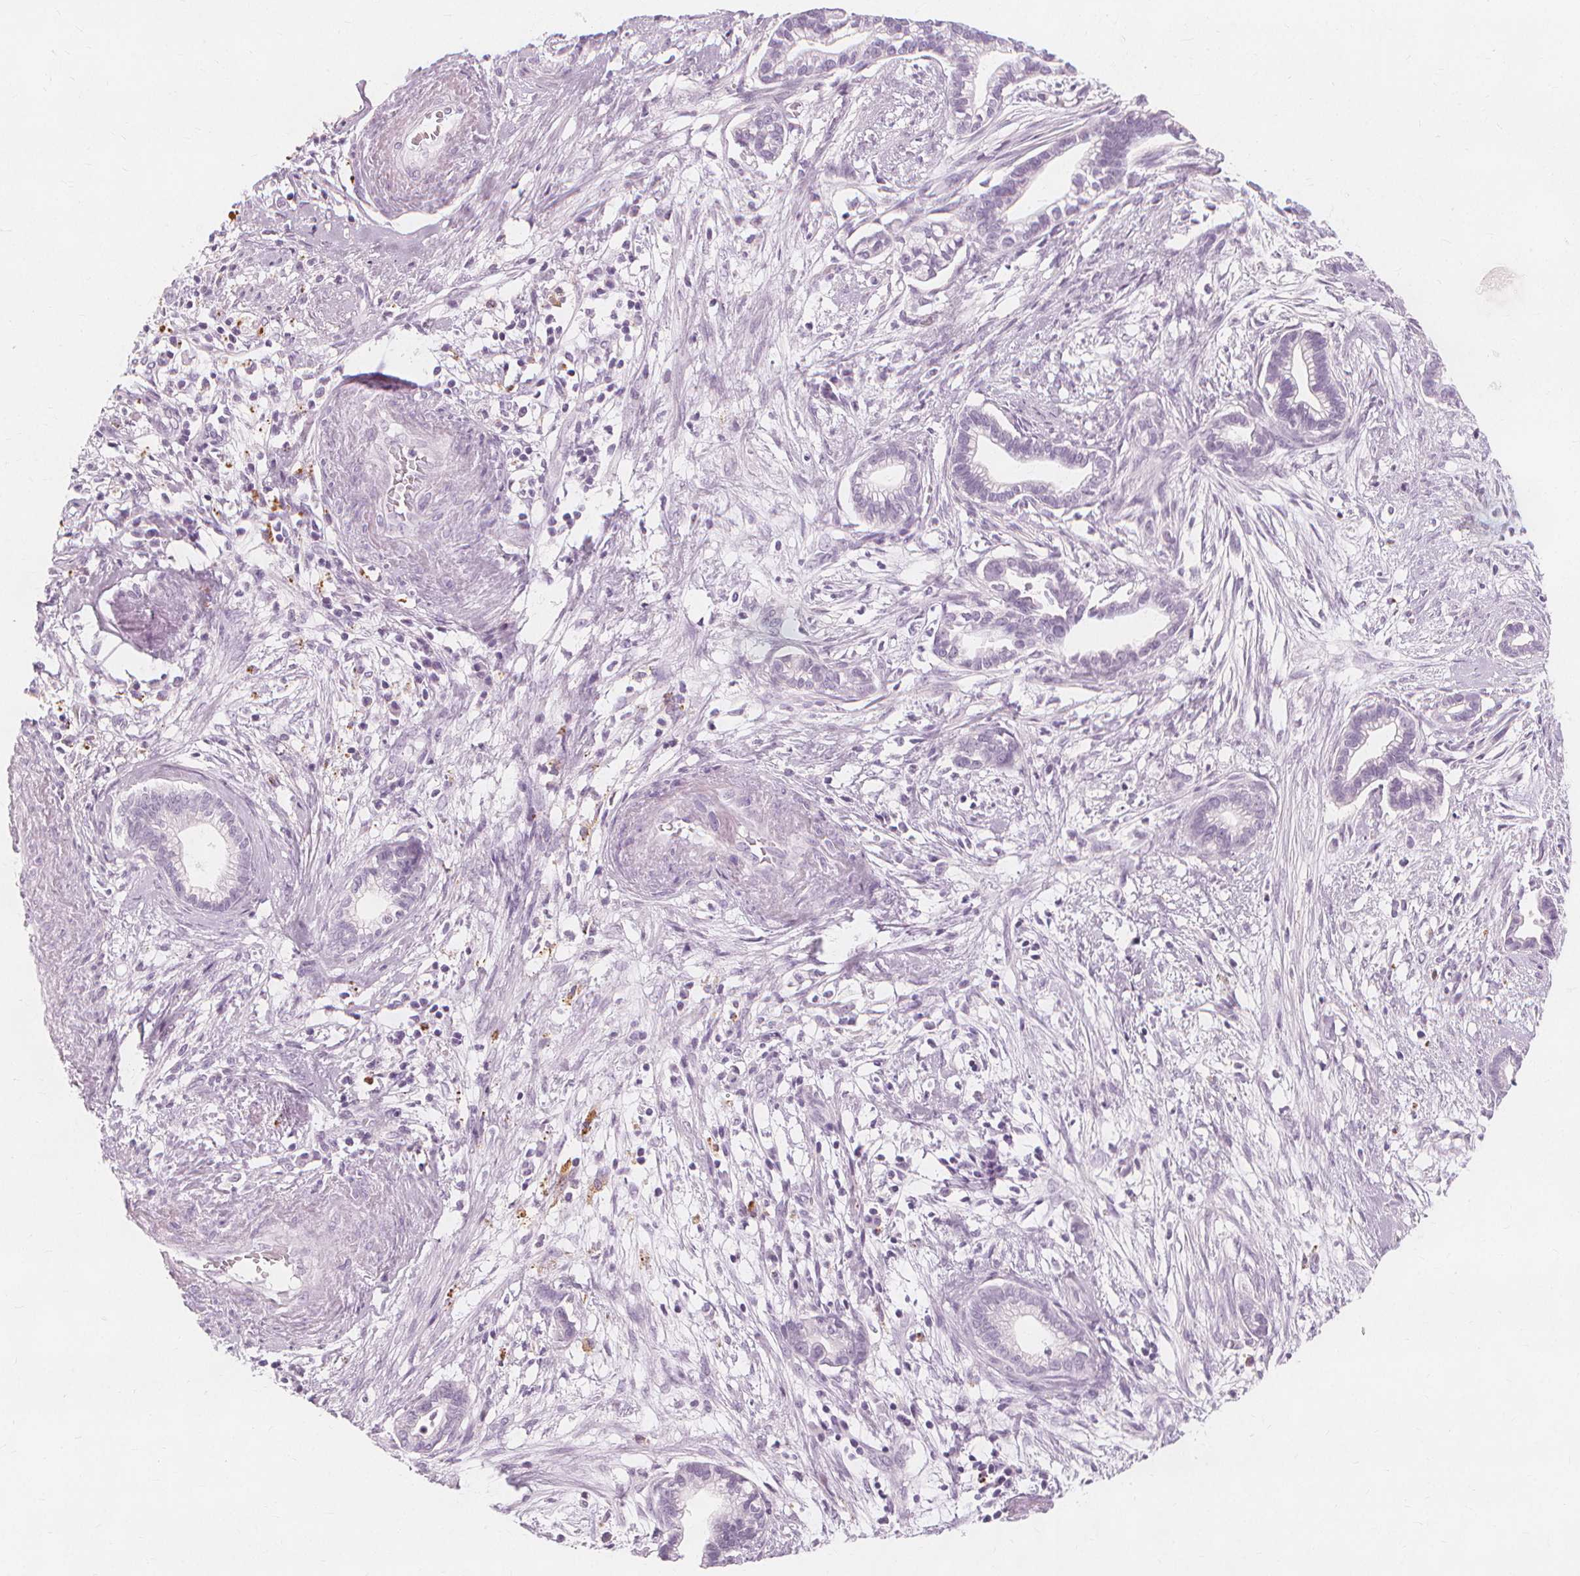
{"staining": {"intensity": "negative", "quantity": "none", "location": "none"}, "tissue": "cervical cancer", "cell_type": "Tumor cells", "image_type": "cancer", "snomed": [{"axis": "morphology", "description": "Adenocarcinoma, NOS"}, {"axis": "topography", "description": "Cervix"}], "caption": "High magnification brightfield microscopy of cervical cancer (adenocarcinoma) stained with DAB (3,3'-diaminobenzidine) (brown) and counterstained with hematoxylin (blue): tumor cells show no significant staining.", "gene": "TFF1", "patient": {"sex": "female", "age": 62}}